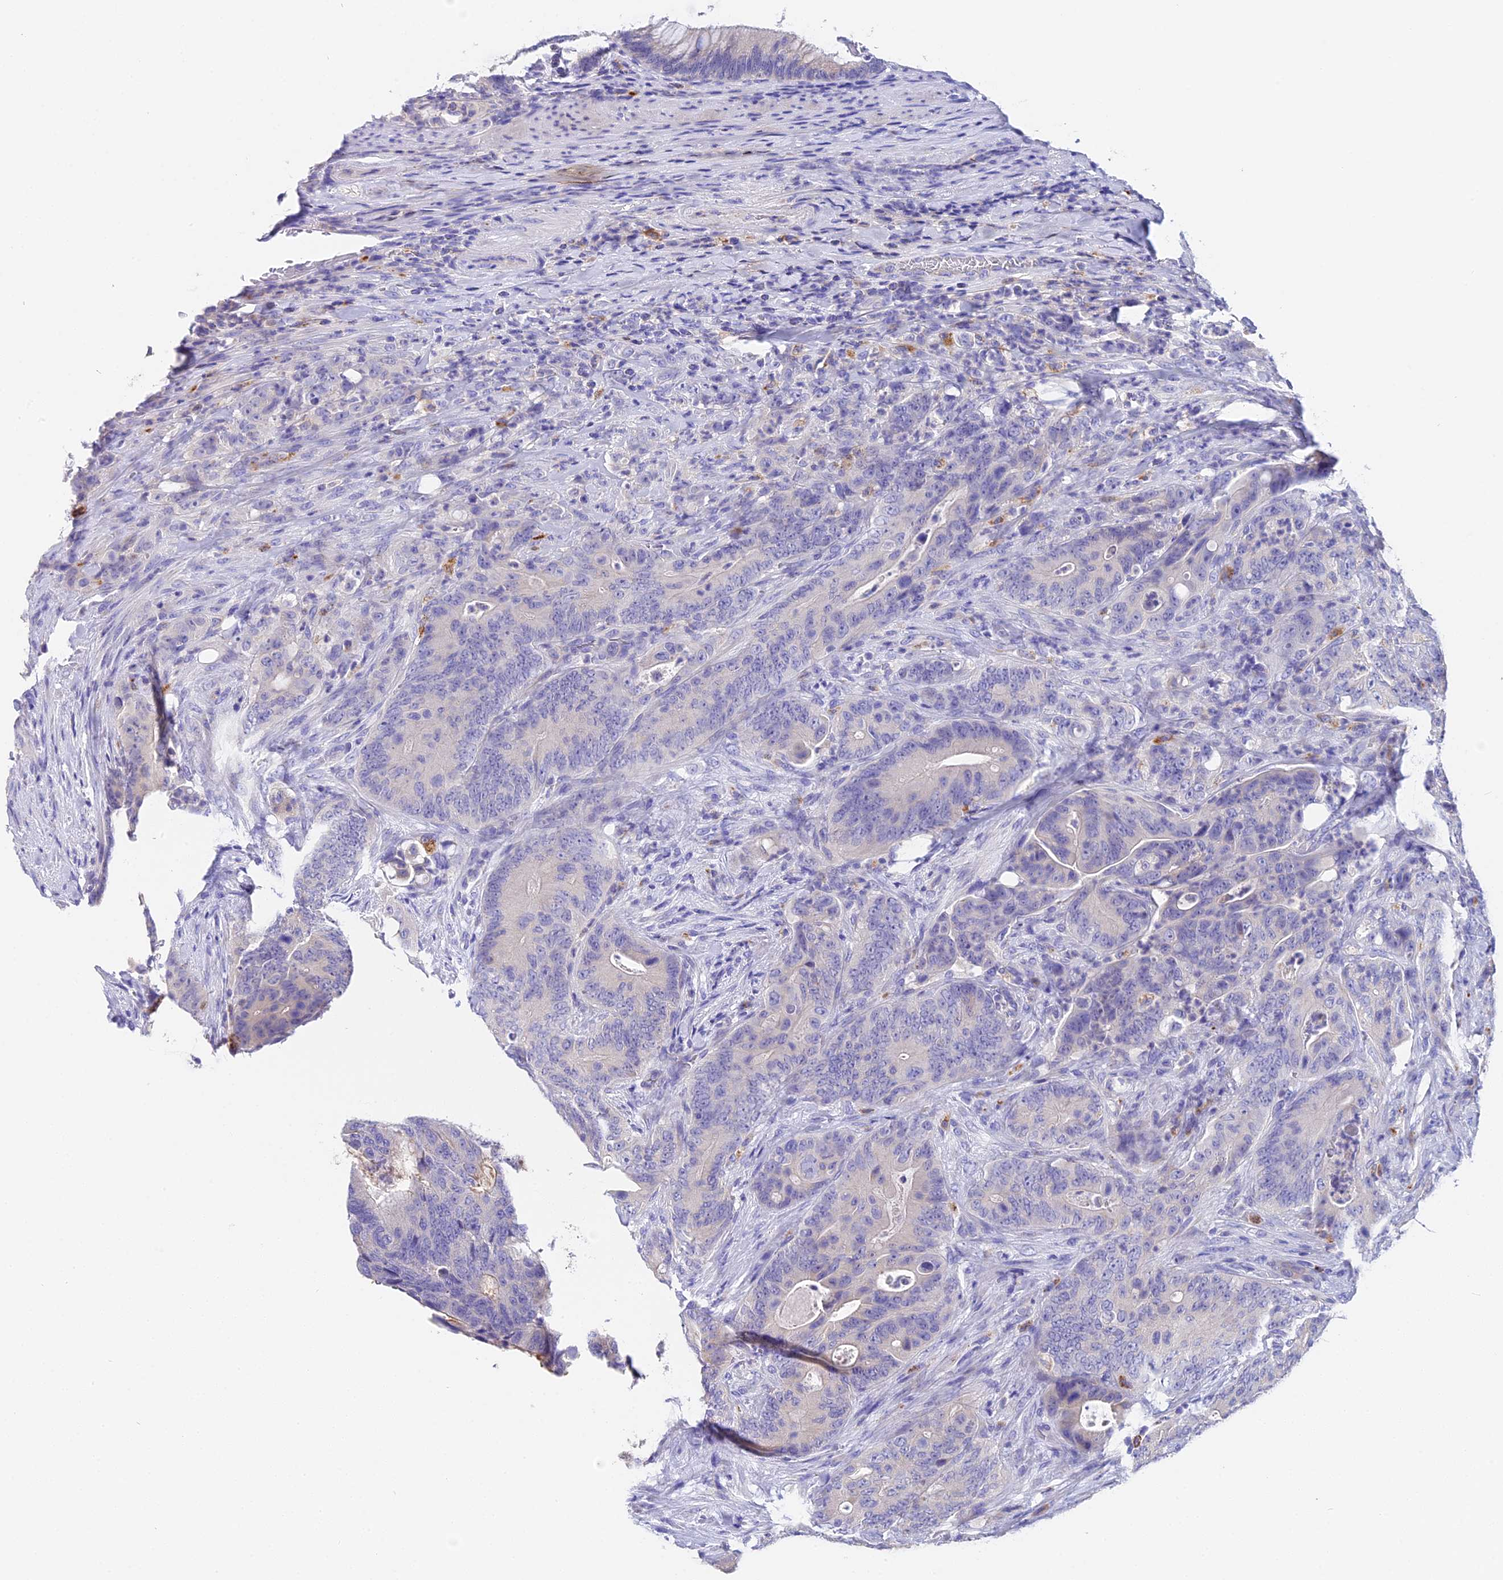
{"staining": {"intensity": "negative", "quantity": "none", "location": "none"}, "tissue": "colorectal cancer", "cell_type": "Tumor cells", "image_type": "cancer", "snomed": [{"axis": "morphology", "description": "Normal tissue, NOS"}, {"axis": "topography", "description": "Colon"}], "caption": "Human colorectal cancer stained for a protein using IHC demonstrates no expression in tumor cells.", "gene": "LYPD6", "patient": {"sex": "female", "age": 82}}